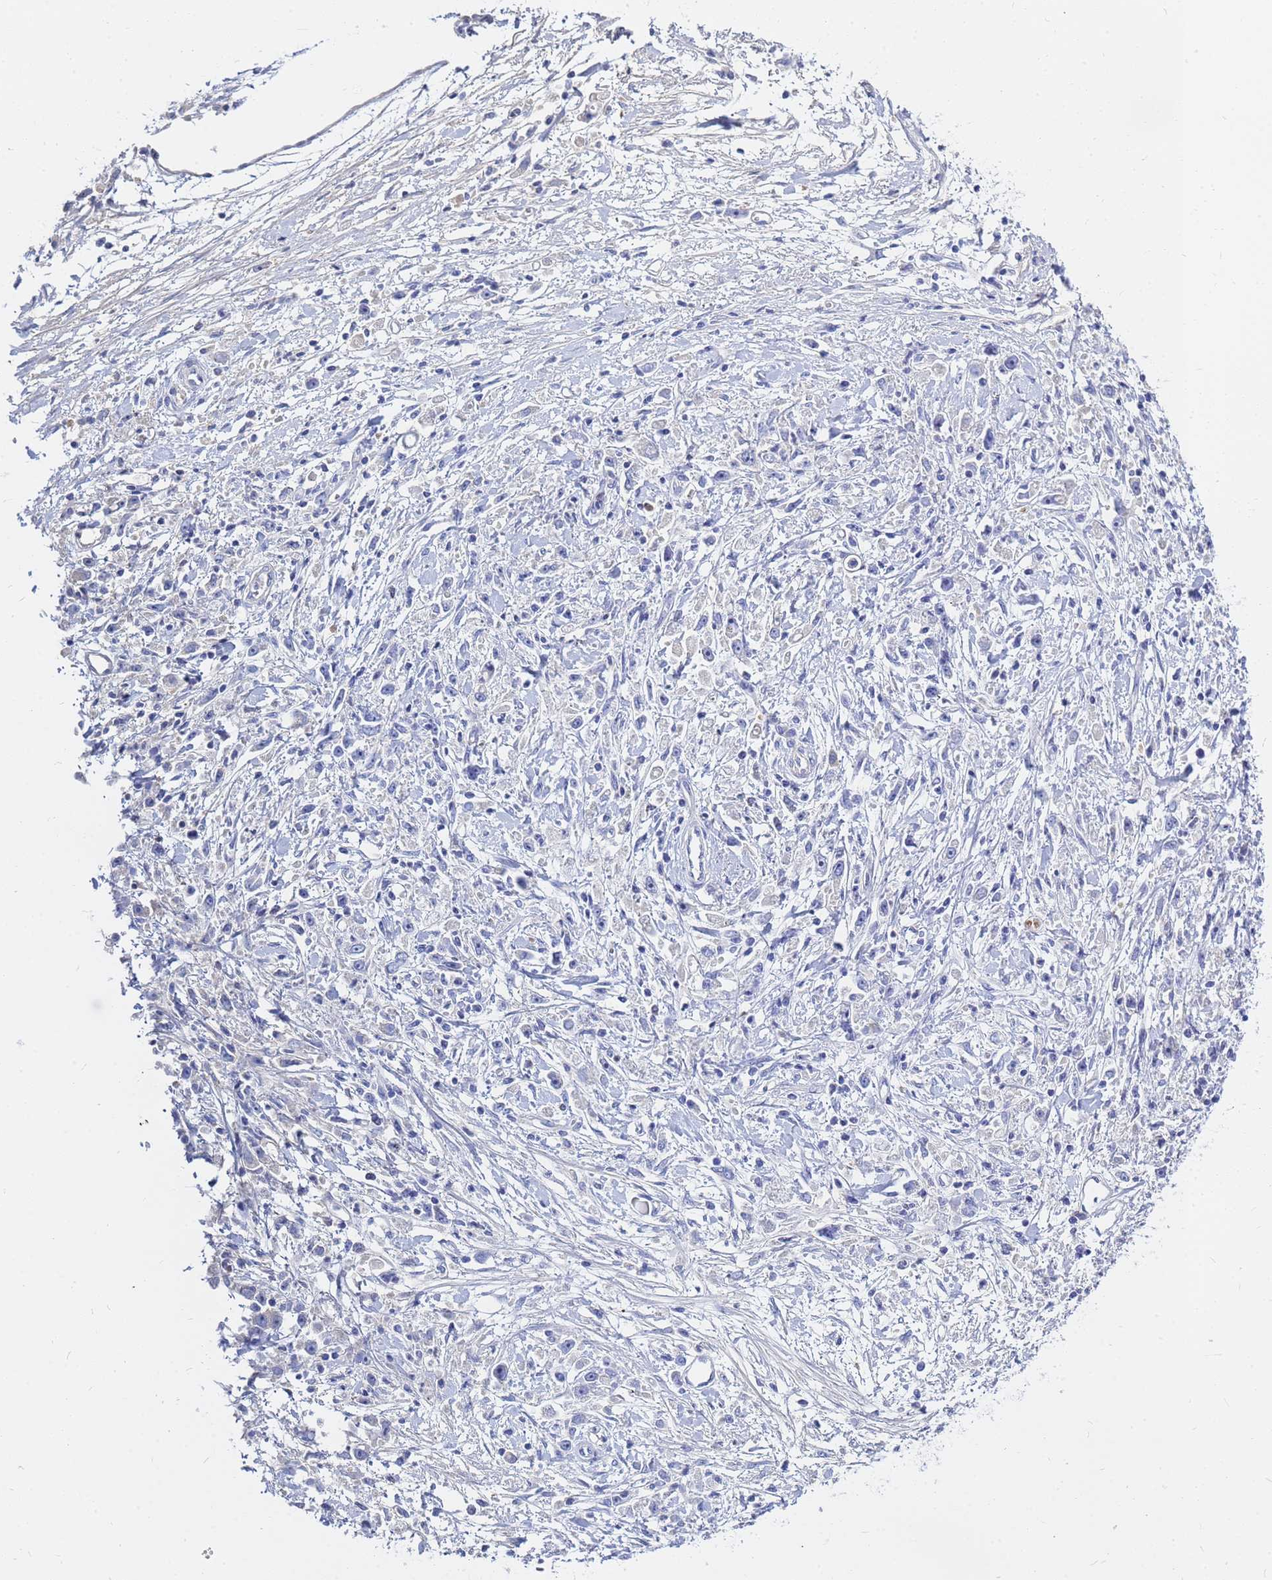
{"staining": {"intensity": "negative", "quantity": "none", "location": "none"}, "tissue": "stomach cancer", "cell_type": "Tumor cells", "image_type": "cancer", "snomed": [{"axis": "morphology", "description": "Adenocarcinoma, NOS"}, {"axis": "topography", "description": "Stomach"}], "caption": "The image exhibits no significant staining in tumor cells of adenocarcinoma (stomach). (IHC, brightfield microscopy, high magnification).", "gene": "ZNF552", "patient": {"sex": "female", "age": 59}}